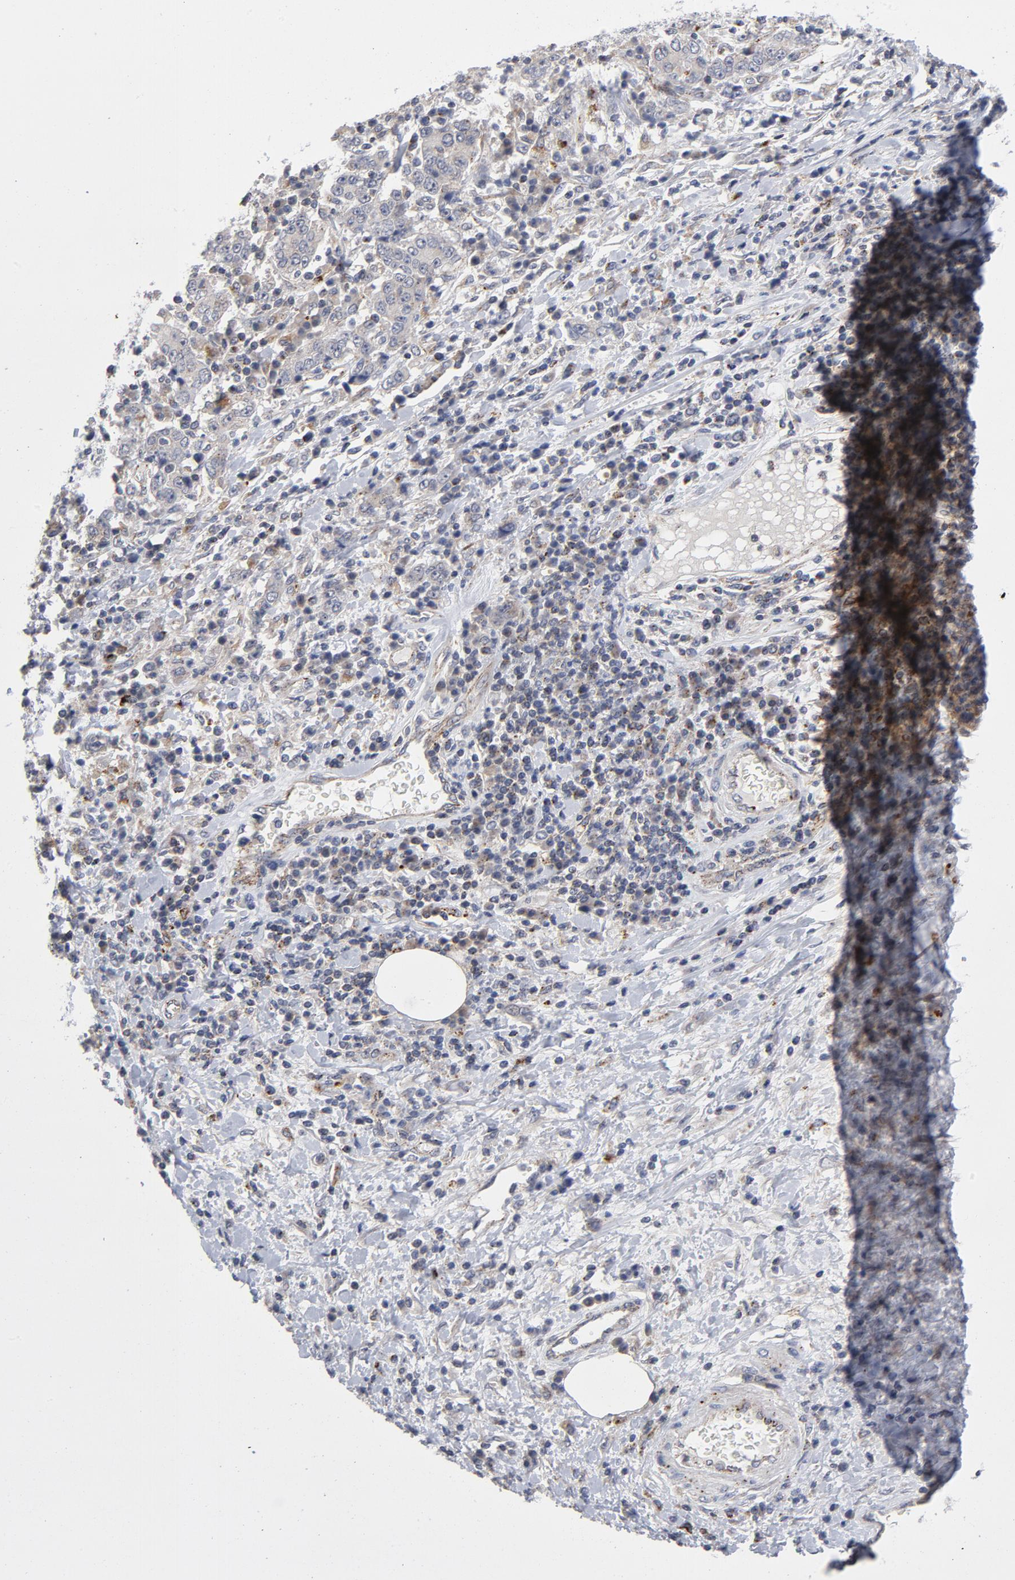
{"staining": {"intensity": "weak", "quantity": "25%-75%", "location": "cytoplasmic/membranous"}, "tissue": "stomach cancer", "cell_type": "Tumor cells", "image_type": "cancer", "snomed": [{"axis": "morphology", "description": "Normal tissue, NOS"}, {"axis": "morphology", "description": "Adenocarcinoma, NOS"}, {"axis": "topography", "description": "Stomach, upper"}, {"axis": "topography", "description": "Stomach"}], "caption": "Immunohistochemical staining of human stomach adenocarcinoma shows low levels of weak cytoplasmic/membranous protein positivity in approximately 25%-75% of tumor cells.", "gene": "AKT2", "patient": {"sex": "male", "age": 59}}